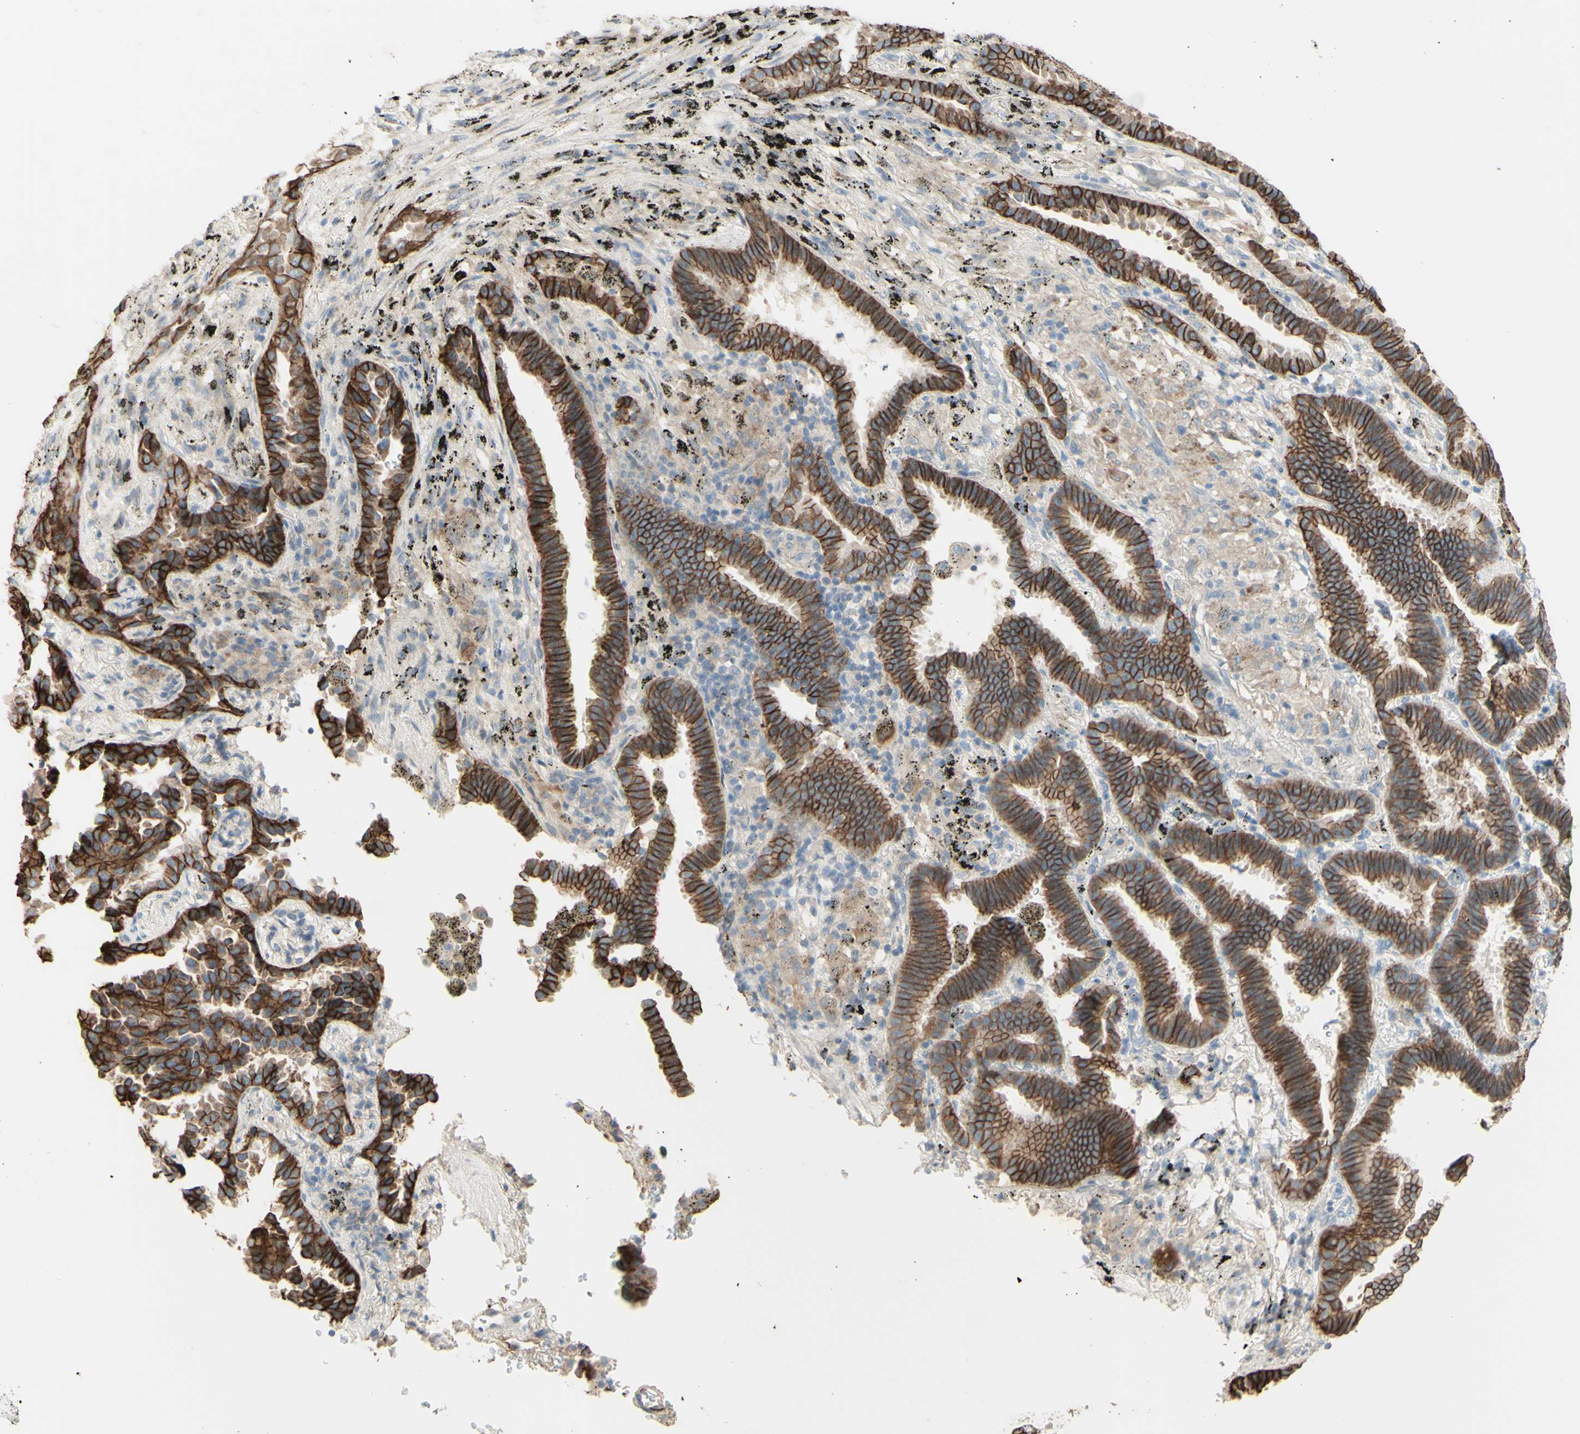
{"staining": {"intensity": "strong", "quantity": ">75%", "location": "cytoplasmic/membranous"}, "tissue": "lung cancer", "cell_type": "Tumor cells", "image_type": "cancer", "snomed": [{"axis": "morphology", "description": "Normal tissue, NOS"}, {"axis": "morphology", "description": "Adenocarcinoma, NOS"}, {"axis": "topography", "description": "Lung"}], "caption": "Immunohistochemistry (IHC) of human adenocarcinoma (lung) exhibits high levels of strong cytoplasmic/membranous positivity in approximately >75% of tumor cells.", "gene": "RNF149", "patient": {"sex": "male", "age": 59}}